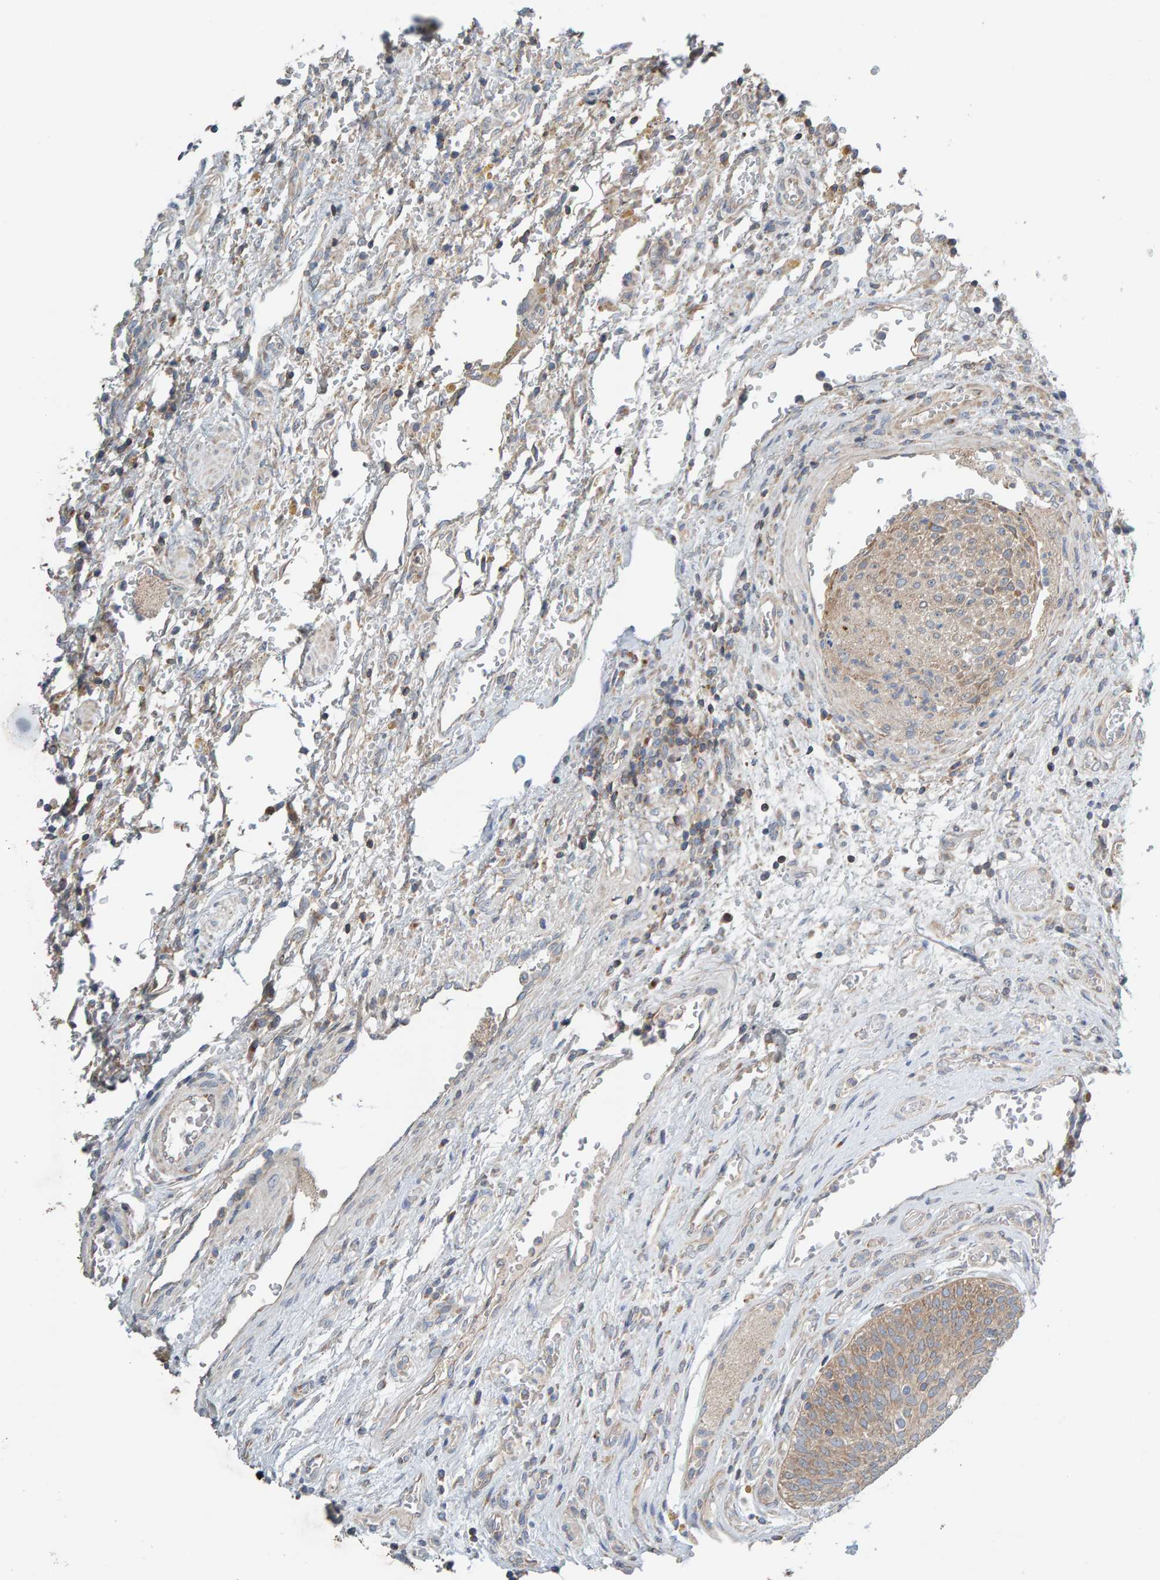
{"staining": {"intensity": "weak", "quantity": ">75%", "location": "cytoplasmic/membranous"}, "tissue": "urothelial cancer", "cell_type": "Tumor cells", "image_type": "cancer", "snomed": [{"axis": "morphology", "description": "Urothelial carcinoma, Low grade"}, {"axis": "morphology", "description": "Urothelial carcinoma, High grade"}, {"axis": "topography", "description": "Urinary bladder"}], "caption": "Brown immunohistochemical staining in human urothelial cancer exhibits weak cytoplasmic/membranous positivity in about >75% of tumor cells. (Brightfield microscopy of DAB IHC at high magnification).", "gene": "CCM2", "patient": {"sex": "male", "age": 35}}